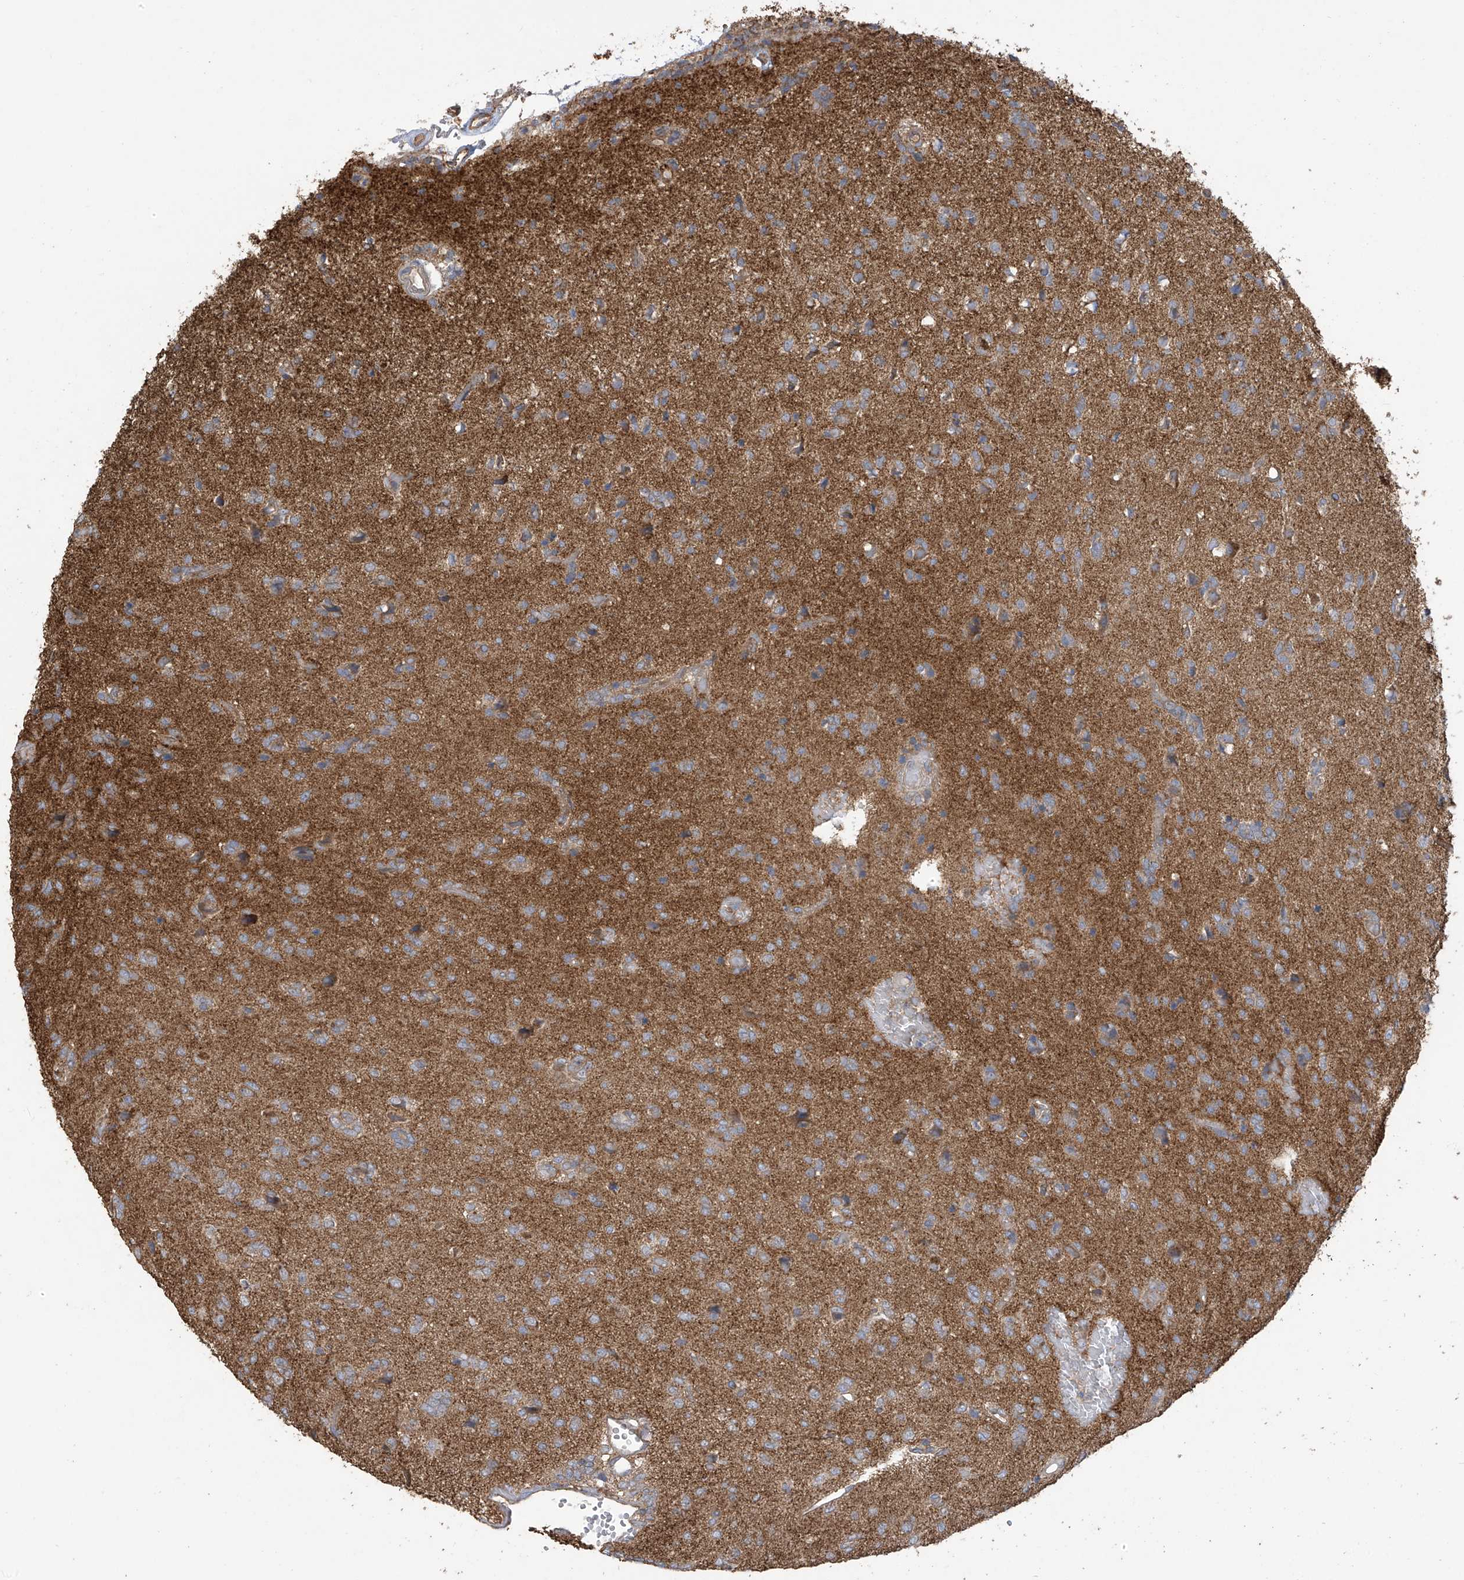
{"staining": {"intensity": "weak", "quantity": "25%-75%", "location": "cytoplasmic/membranous"}, "tissue": "glioma", "cell_type": "Tumor cells", "image_type": "cancer", "snomed": [{"axis": "morphology", "description": "Glioma, malignant, High grade"}, {"axis": "topography", "description": "Brain"}], "caption": "Protein expression analysis of malignant glioma (high-grade) shows weak cytoplasmic/membranous expression in approximately 25%-75% of tumor cells.", "gene": "COX10", "patient": {"sex": "female", "age": 59}}